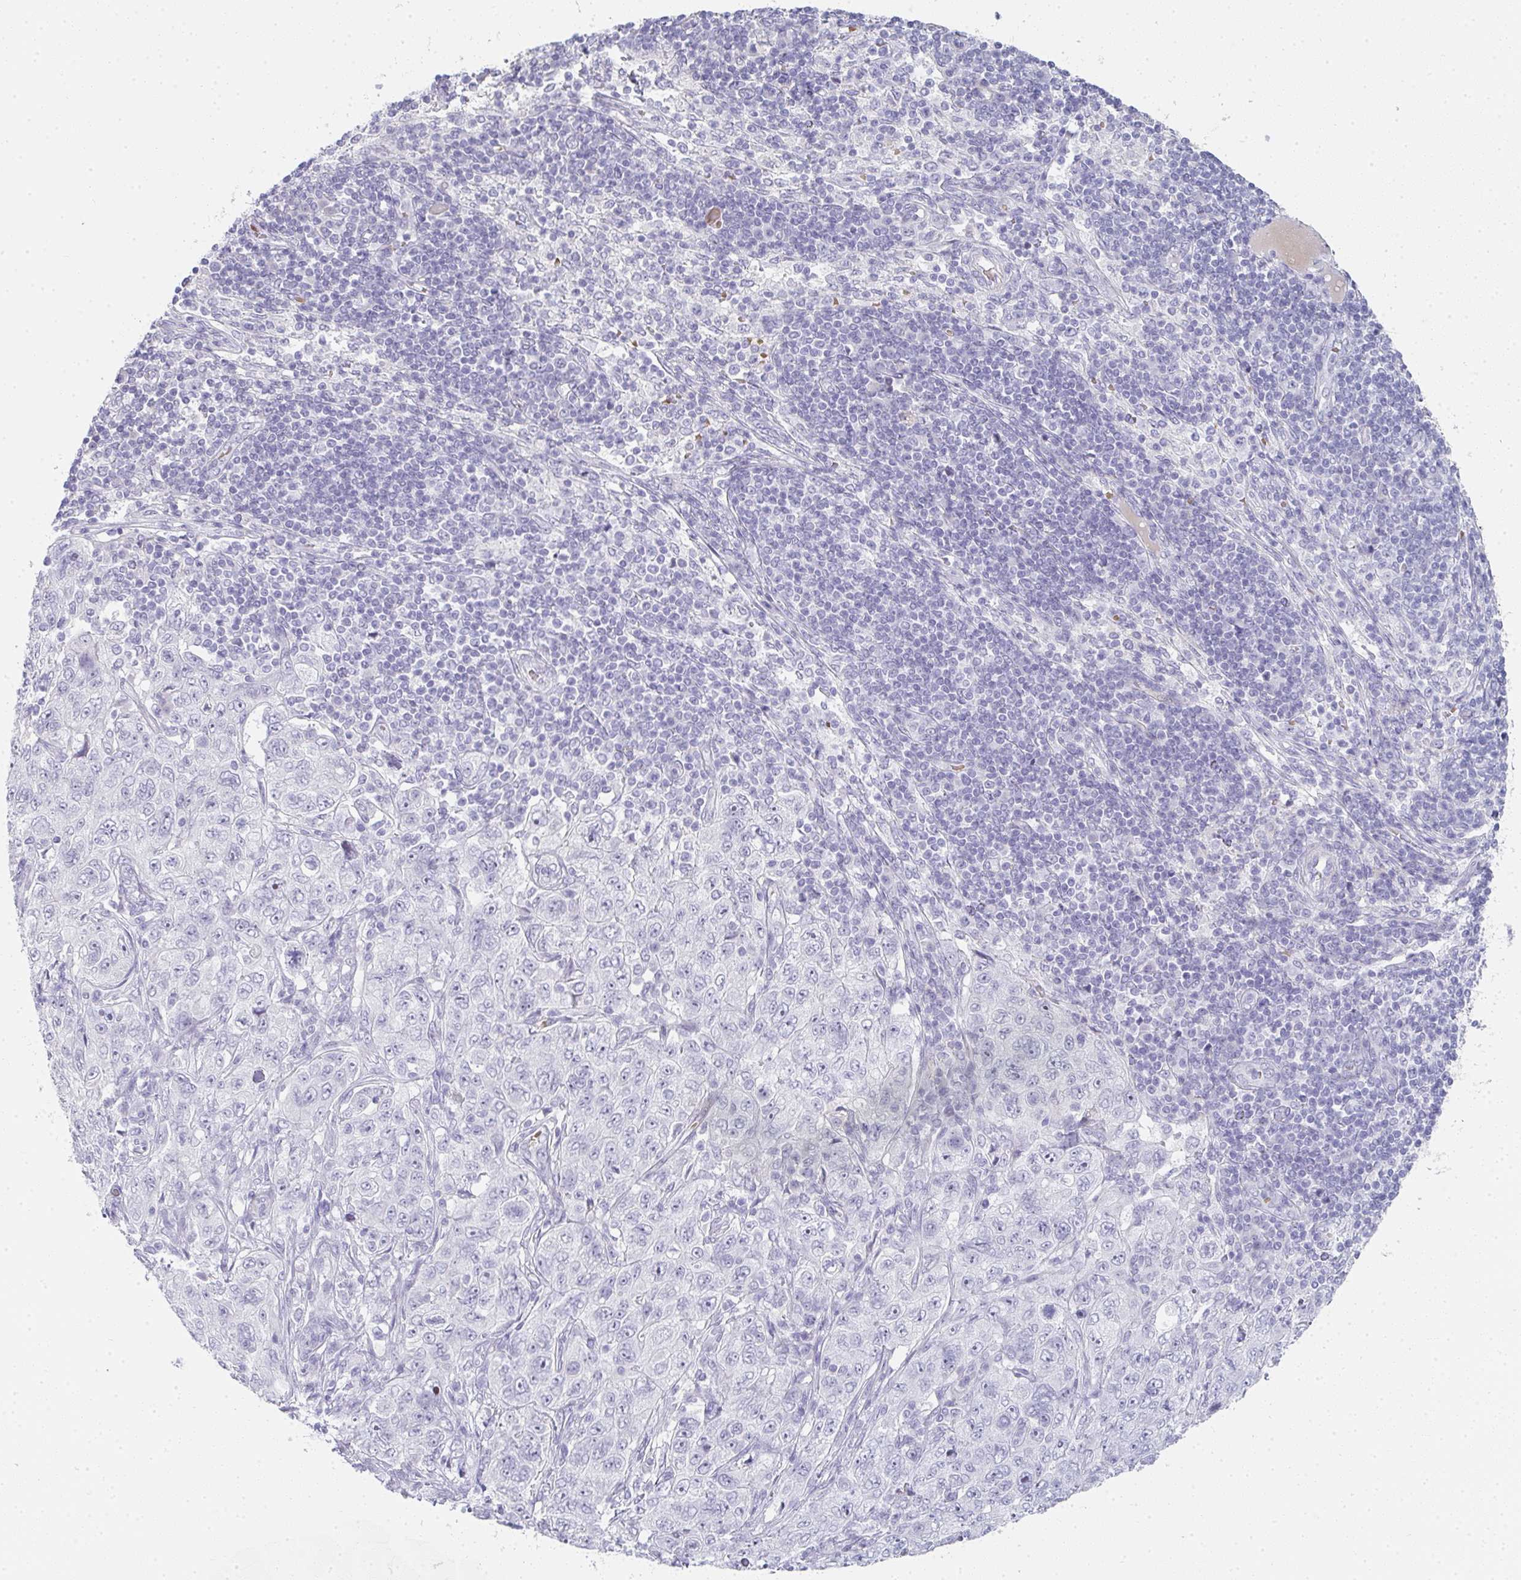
{"staining": {"intensity": "negative", "quantity": "none", "location": "none"}, "tissue": "pancreatic cancer", "cell_type": "Tumor cells", "image_type": "cancer", "snomed": [{"axis": "morphology", "description": "Adenocarcinoma, NOS"}, {"axis": "topography", "description": "Pancreas"}], "caption": "High magnification brightfield microscopy of pancreatic cancer stained with DAB (3,3'-diaminobenzidine) (brown) and counterstained with hematoxylin (blue): tumor cells show no significant expression.", "gene": "NEU2", "patient": {"sex": "male", "age": 68}}